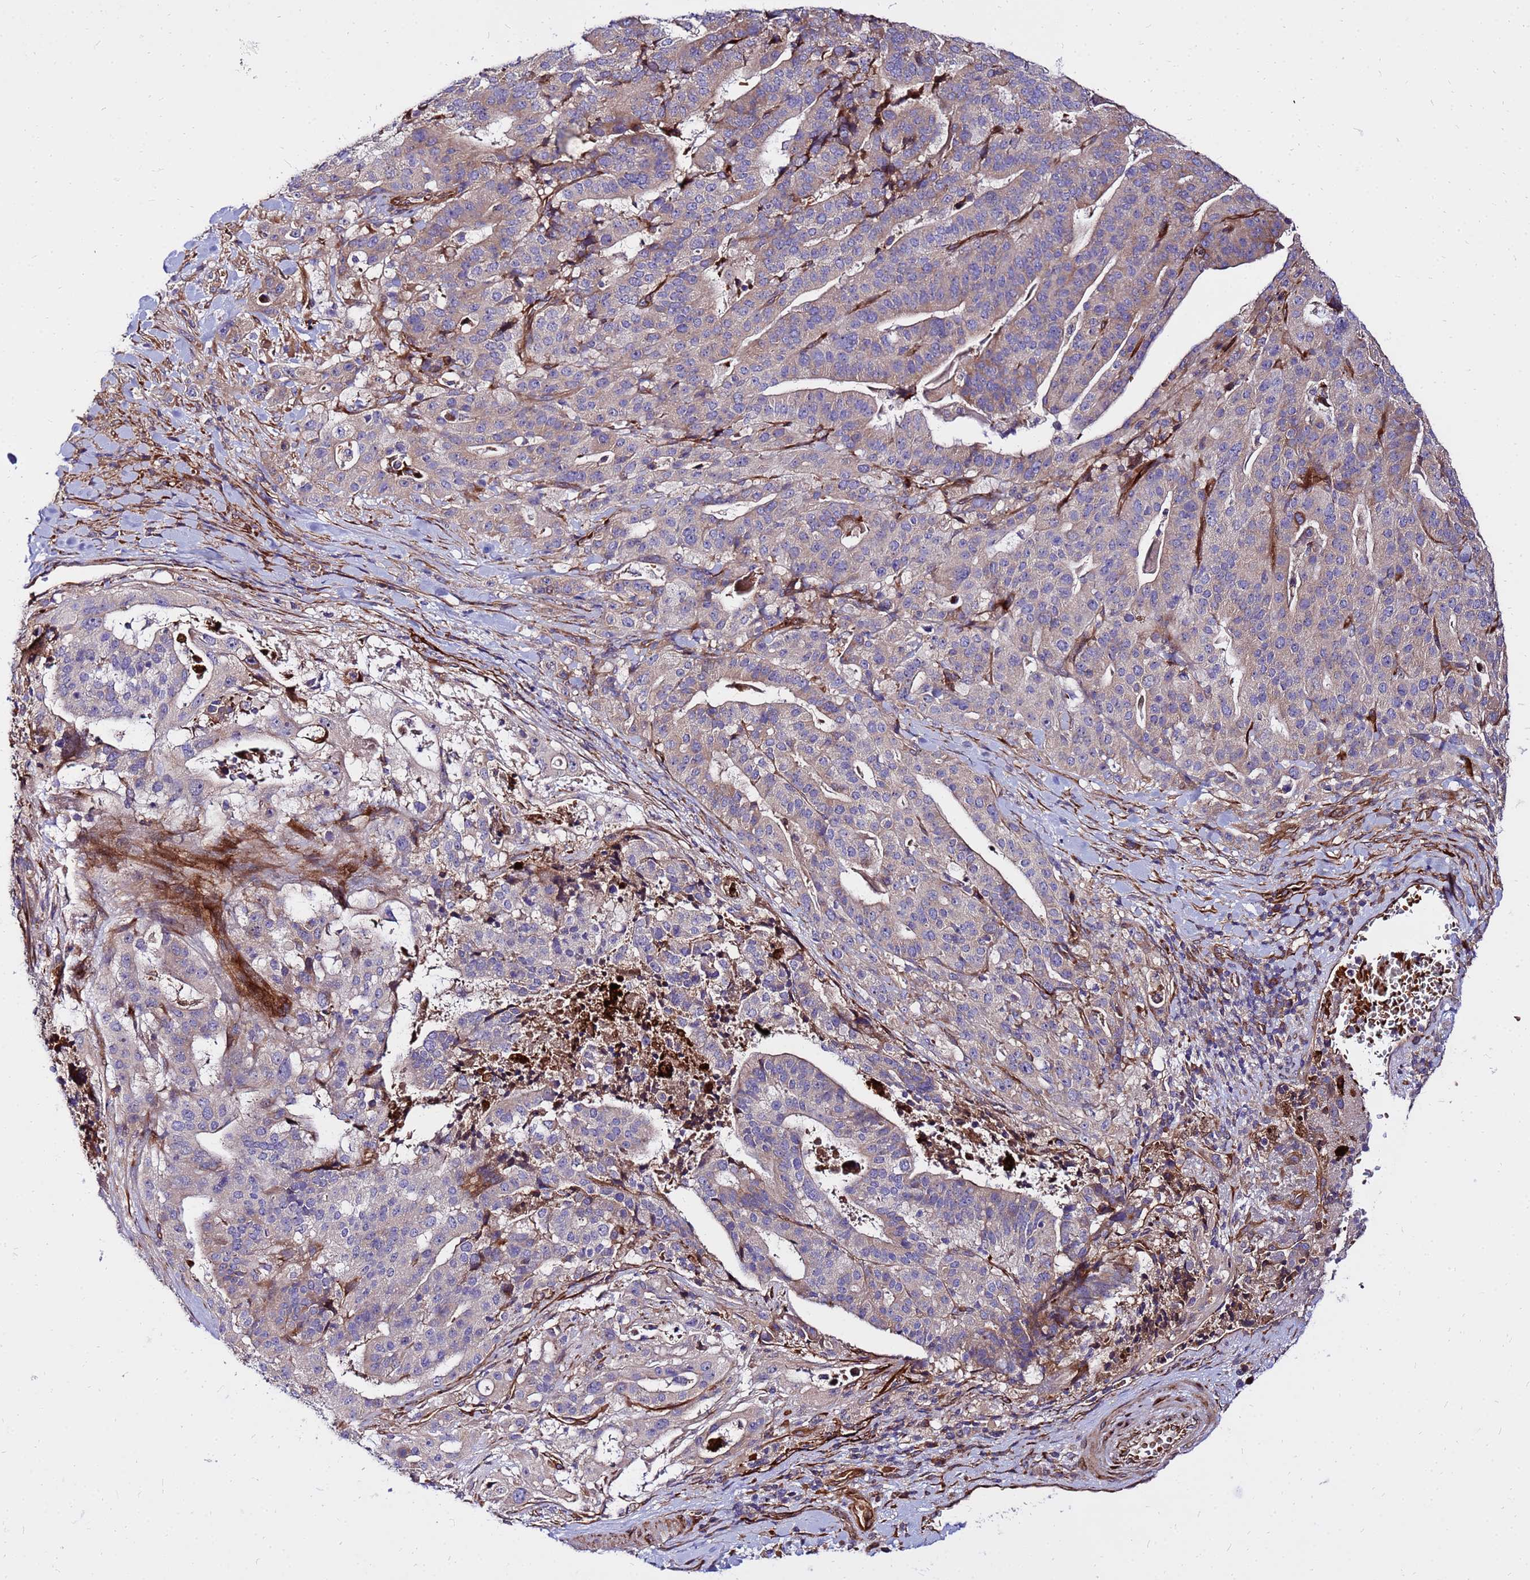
{"staining": {"intensity": "weak", "quantity": "25%-75%", "location": "cytoplasmic/membranous"}, "tissue": "stomach cancer", "cell_type": "Tumor cells", "image_type": "cancer", "snomed": [{"axis": "morphology", "description": "Adenocarcinoma, NOS"}, {"axis": "topography", "description": "Stomach"}], "caption": "Protein analysis of adenocarcinoma (stomach) tissue displays weak cytoplasmic/membranous positivity in approximately 25%-75% of tumor cells.", "gene": "WWC2", "patient": {"sex": "male", "age": 48}}